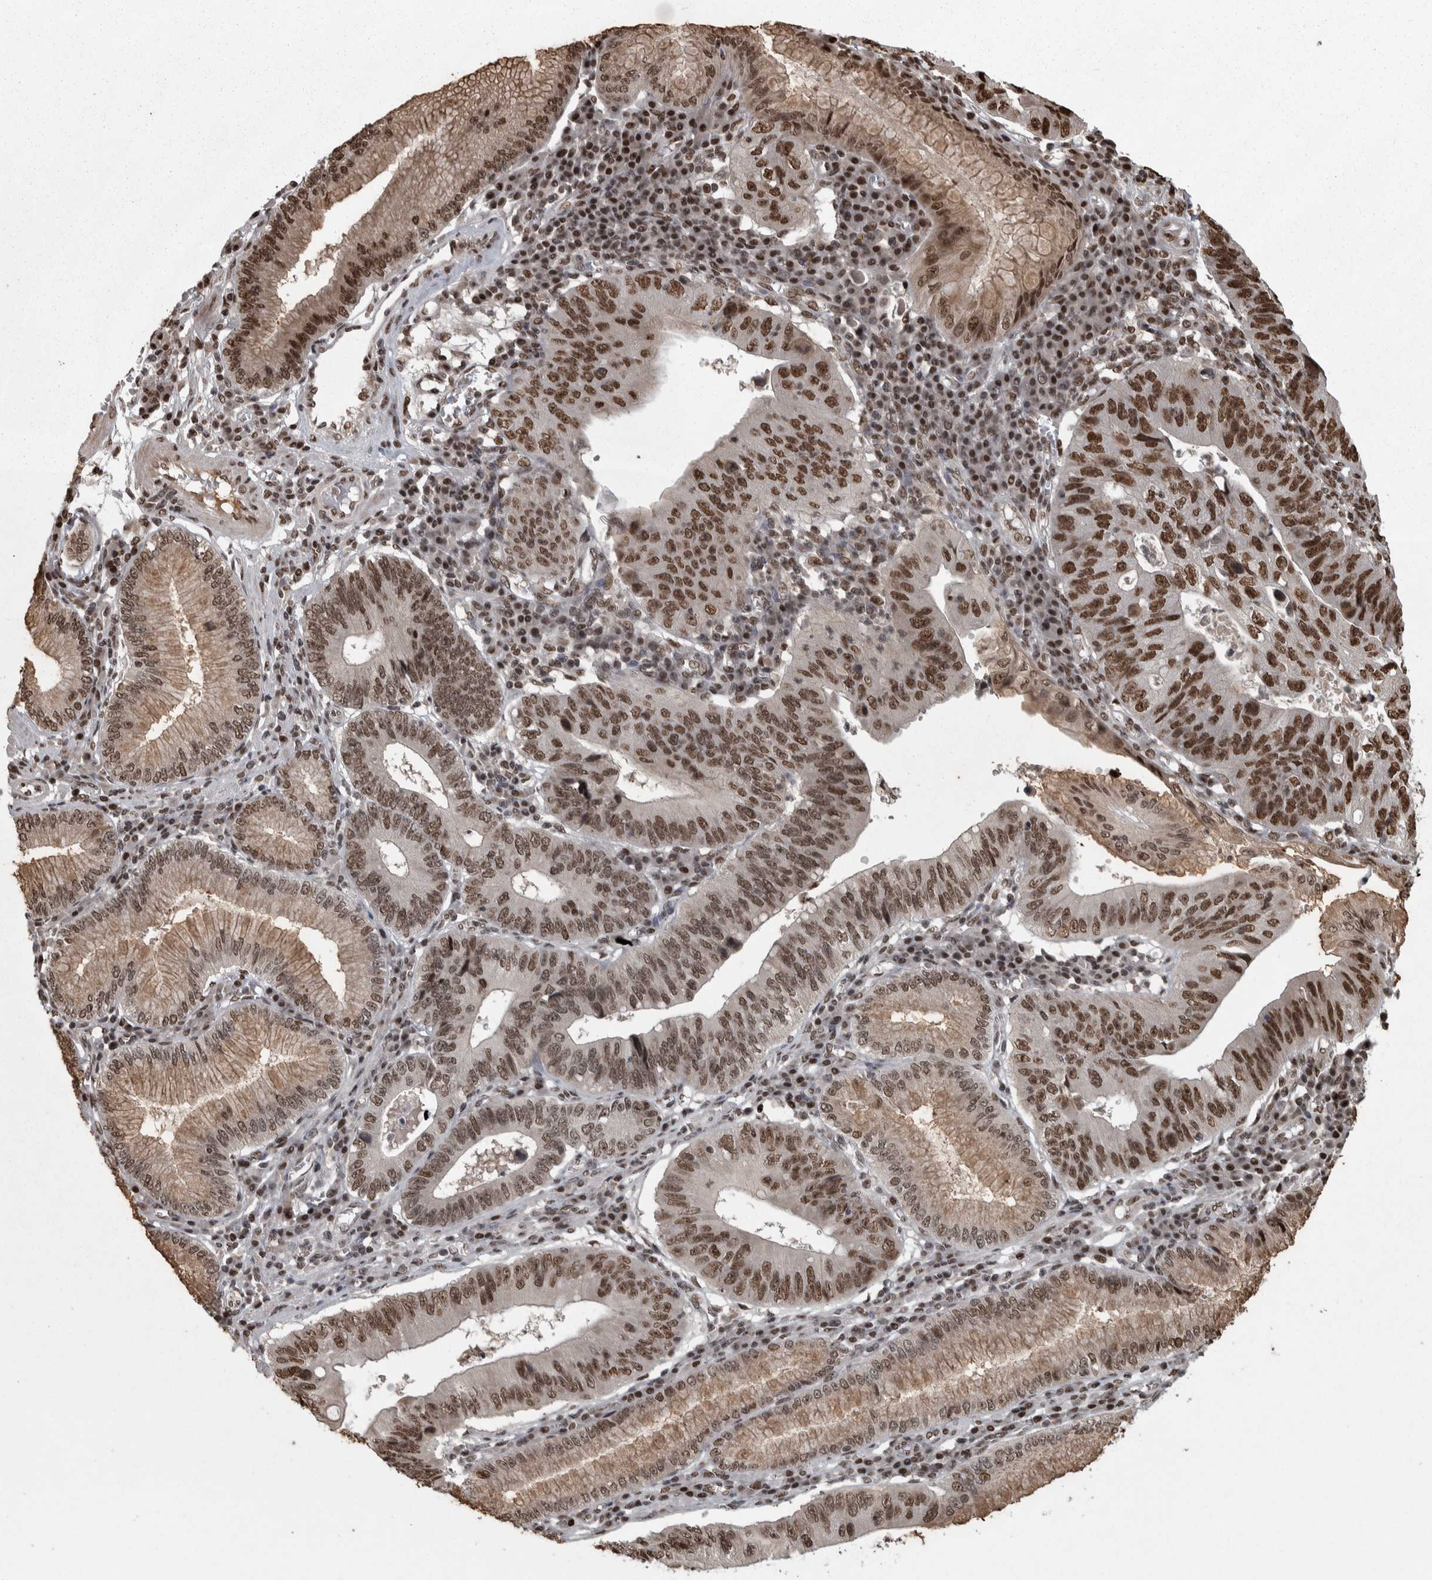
{"staining": {"intensity": "strong", "quantity": "25%-75%", "location": "nuclear"}, "tissue": "stomach cancer", "cell_type": "Tumor cells", "image_type": "cancer", "snomed": [{"axis": "morphology", "description": "Adenocarcinoma, NOS"}, {"axis": "topography", "description": "Stomach"}], "caption": "A brown stain highlights strong nuclear expression of a protein in adenocarcinoma (stomach) tumor cells.", "gene": "ZFHX4", "patient": {"sex": "male", "age": 59}}